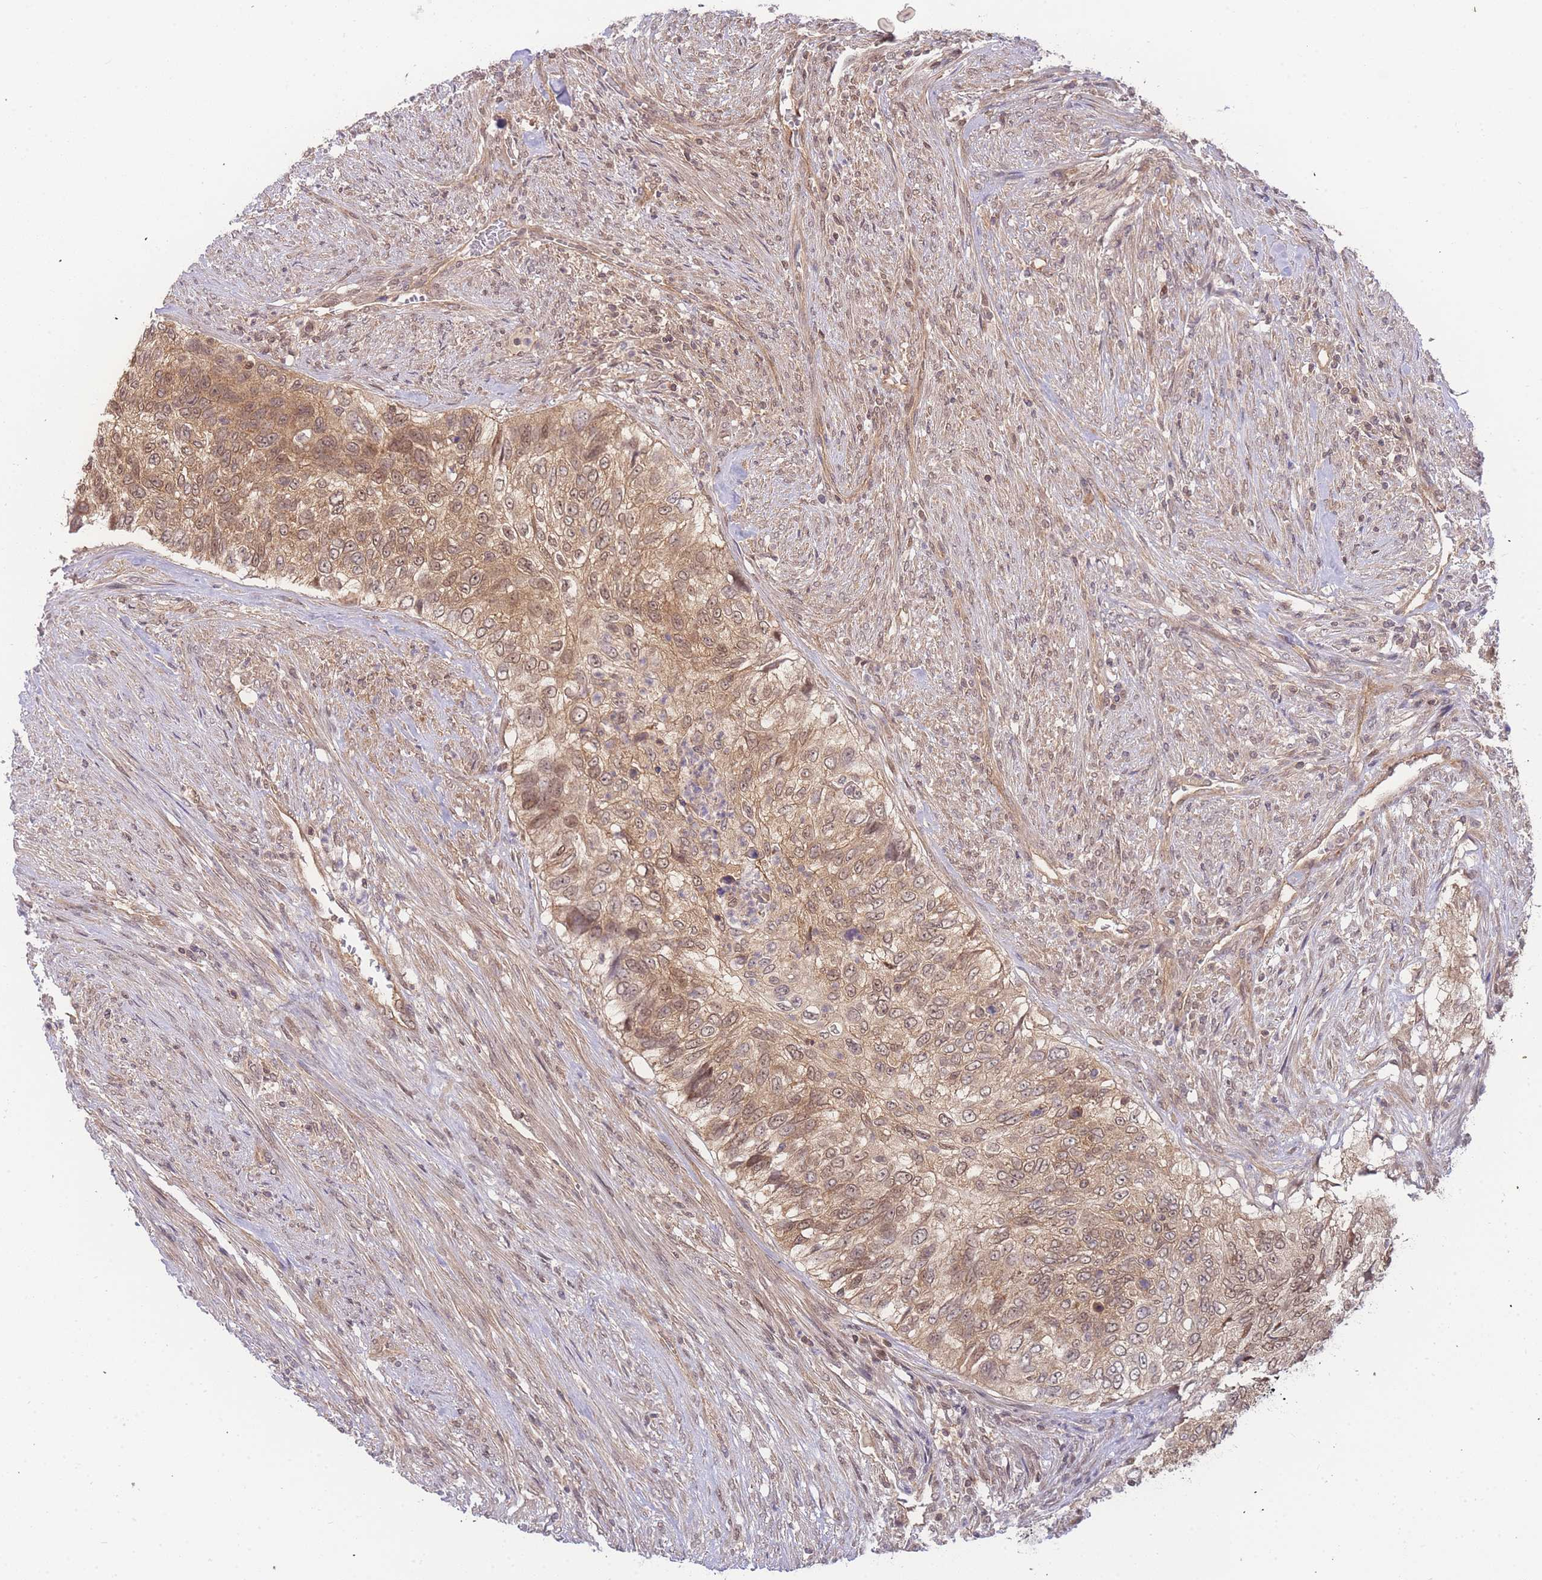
{"staining": {"intensity": "moderate", "quantity": ">75%", "location": "cytoplasmic/membranous,nuclear"}, "tissue": "urothelial cancer", "cell_type": "Tumor cells", "image_type": "cancer", "snomed": [{"axis": "morphology", "description": "Urothelial carcinoma, High grade"}, {"axis": "topography", "description": "Urinary bladder"}], "caption": "Immunohistochemistry (IHC) of human urothelial carcinoma (high-grade) exhibits medium levels of moderate cytoplasmic/membranous and nuclear expression in about >75% of tumor cells. (Stains: DAB in brown, nuclei in blue, Microscopy: brightfield microscopy at high magnification).", "gene": "KIAA1191", "patient": {"sex": "female", "age": 60}}